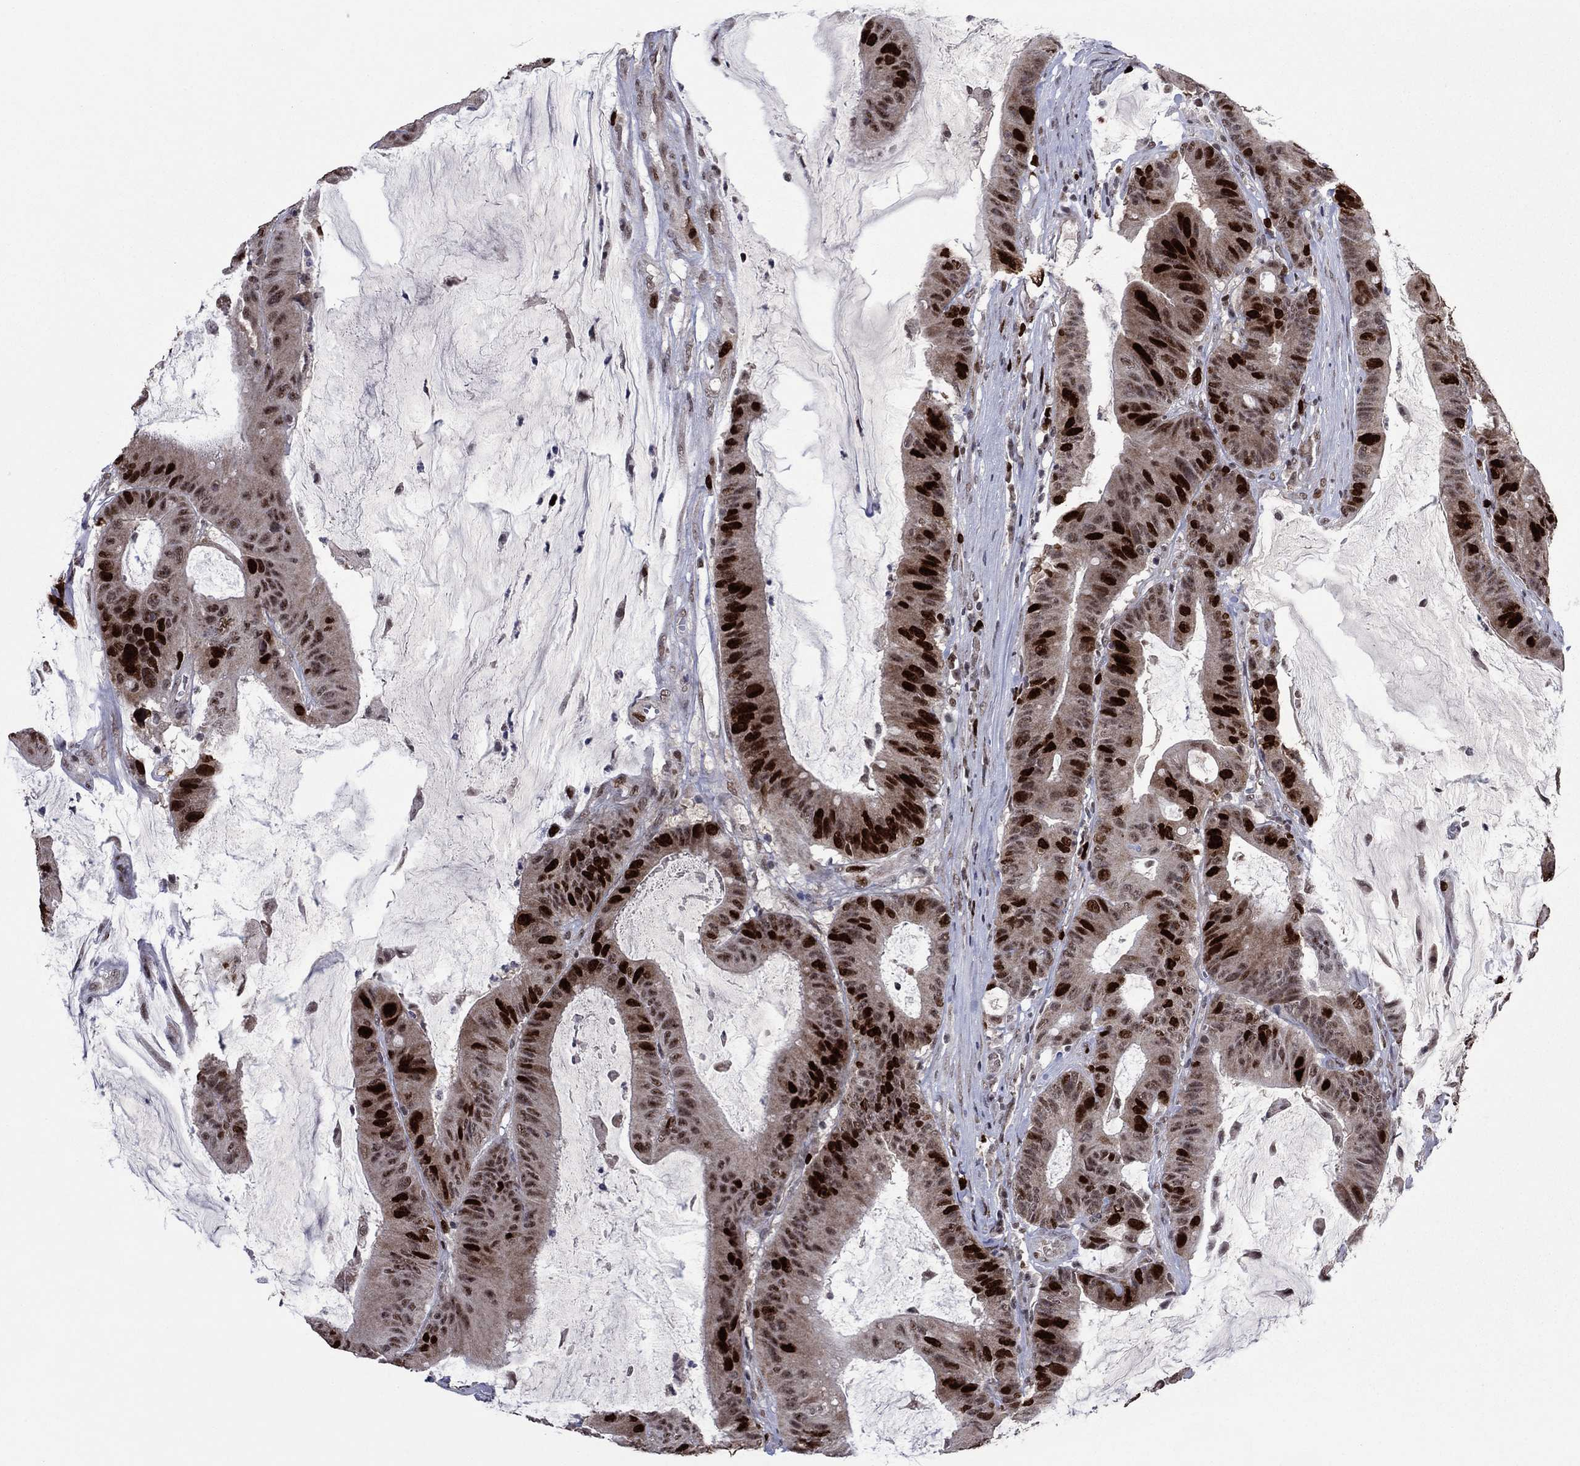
{"staining": {"intensity": "strong", "quantity": "25%-75%", "location": "nuclear"}, "tissue": "colorectal cancer", "cell_type": "Tumor cells", "image_type": "cancer", "snomed": [{"axis": "morphology", "description": "Adenocarcinoma, NOS"}, {"axis": "topography", "description": "Colon"}], "caption": "A brown stain labels strong nuclear expression of a protein in human colorectal adenocarcinoma tumor cells. The protein is stained brown, and the nuclei are stained in blue (DAB IHC with brightfield microscopy, high magnification).", "gene": "CDCA5", "patient": {"sex": "female", "age": 69}}